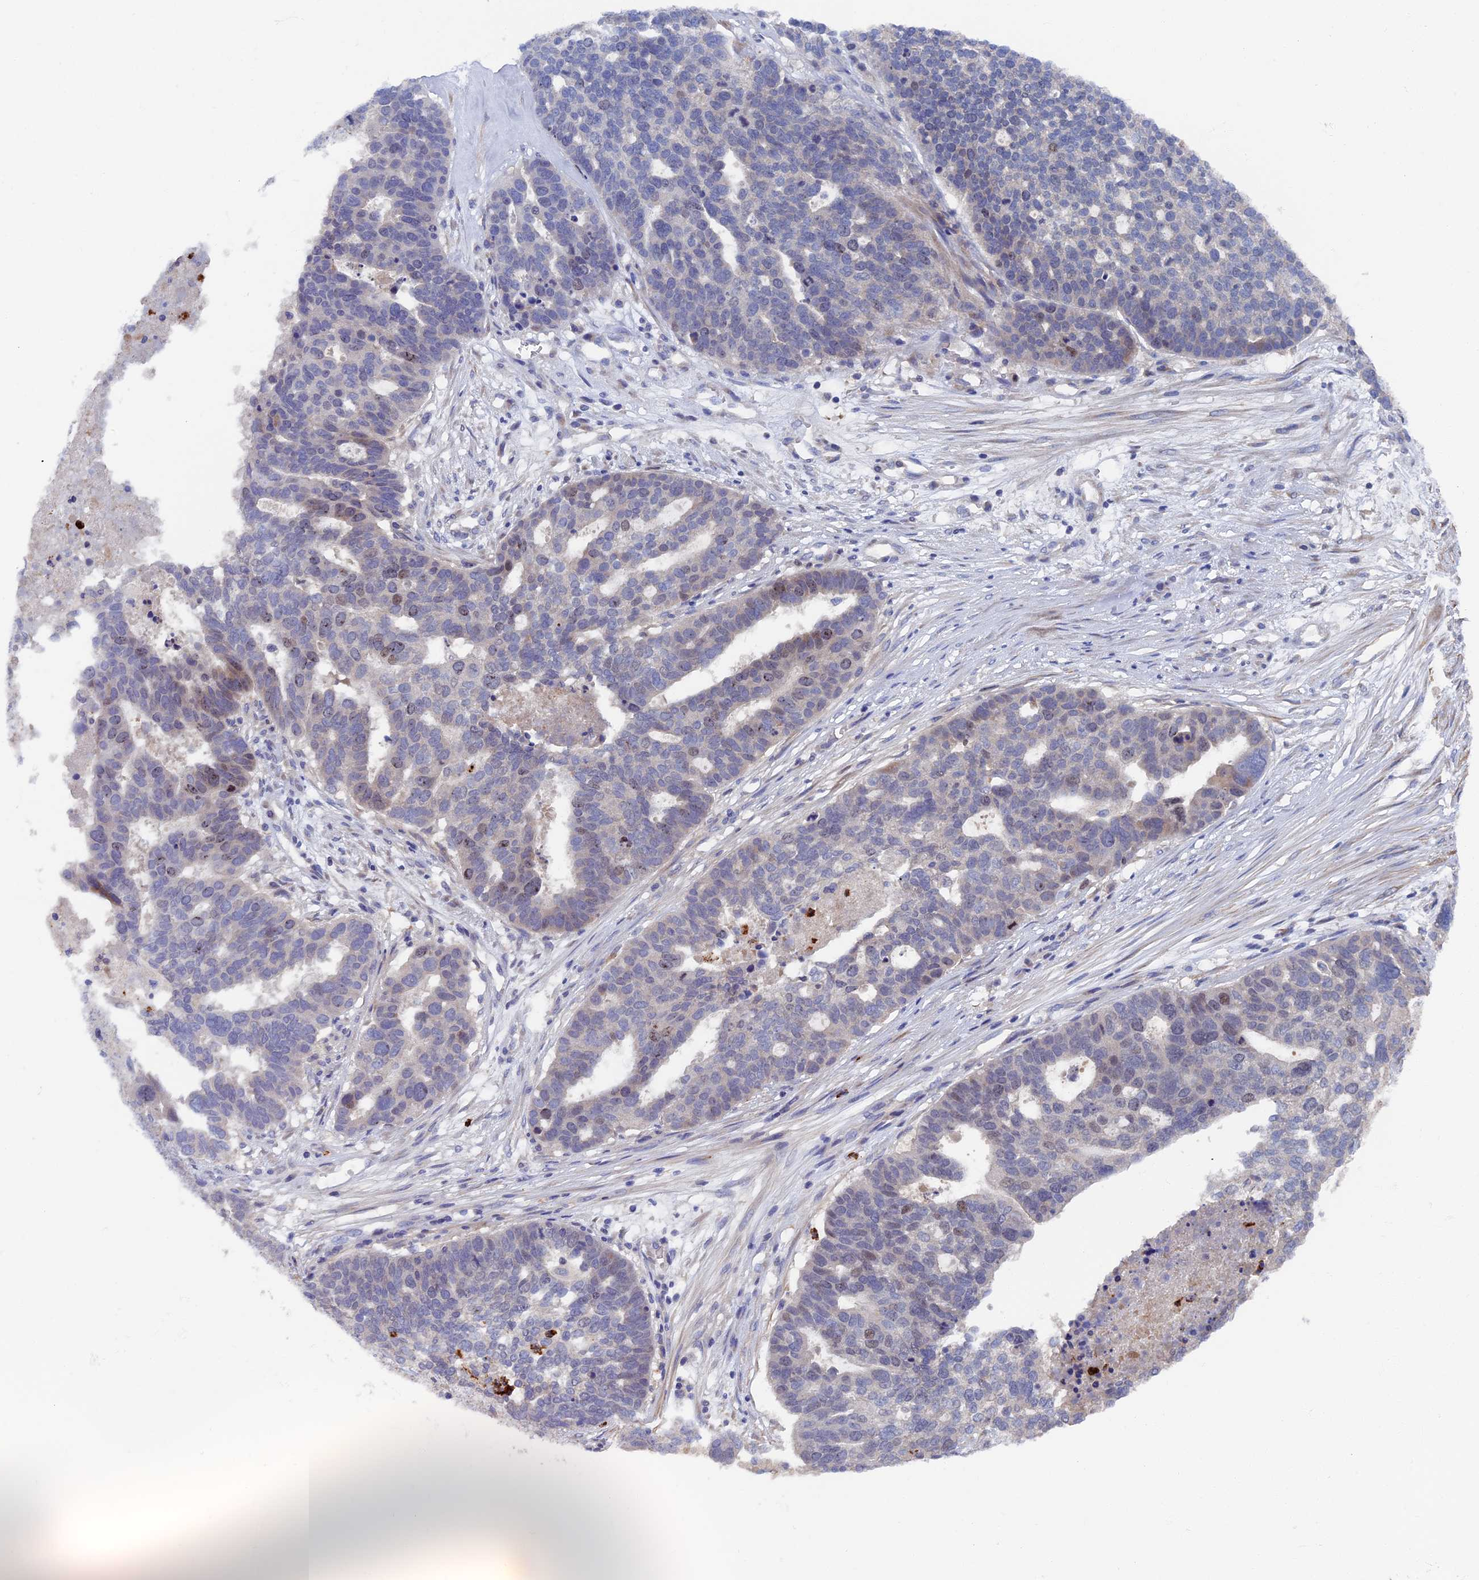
{"staining": {"intensity": "weak", "quantity": "<25%", "location": "nuclear"}, "tissue": "ovarian cancer", "cell_type": "Tumor cells", "image_type": "cancer", "snomed": [{"axis": "morphology", "description": "Cystadenocarcinoma, serous, NOS"}, {"axis": "topography", "description": "Ovary"}], "caption": "High power microscopy micrograph of an IHC histopathology image of serous cystadenocarcinoma (ovarian), revealing no significant expression in tumor cells.", "gene": "TNK2", "patient": {"sex": "female", "age": 59}}